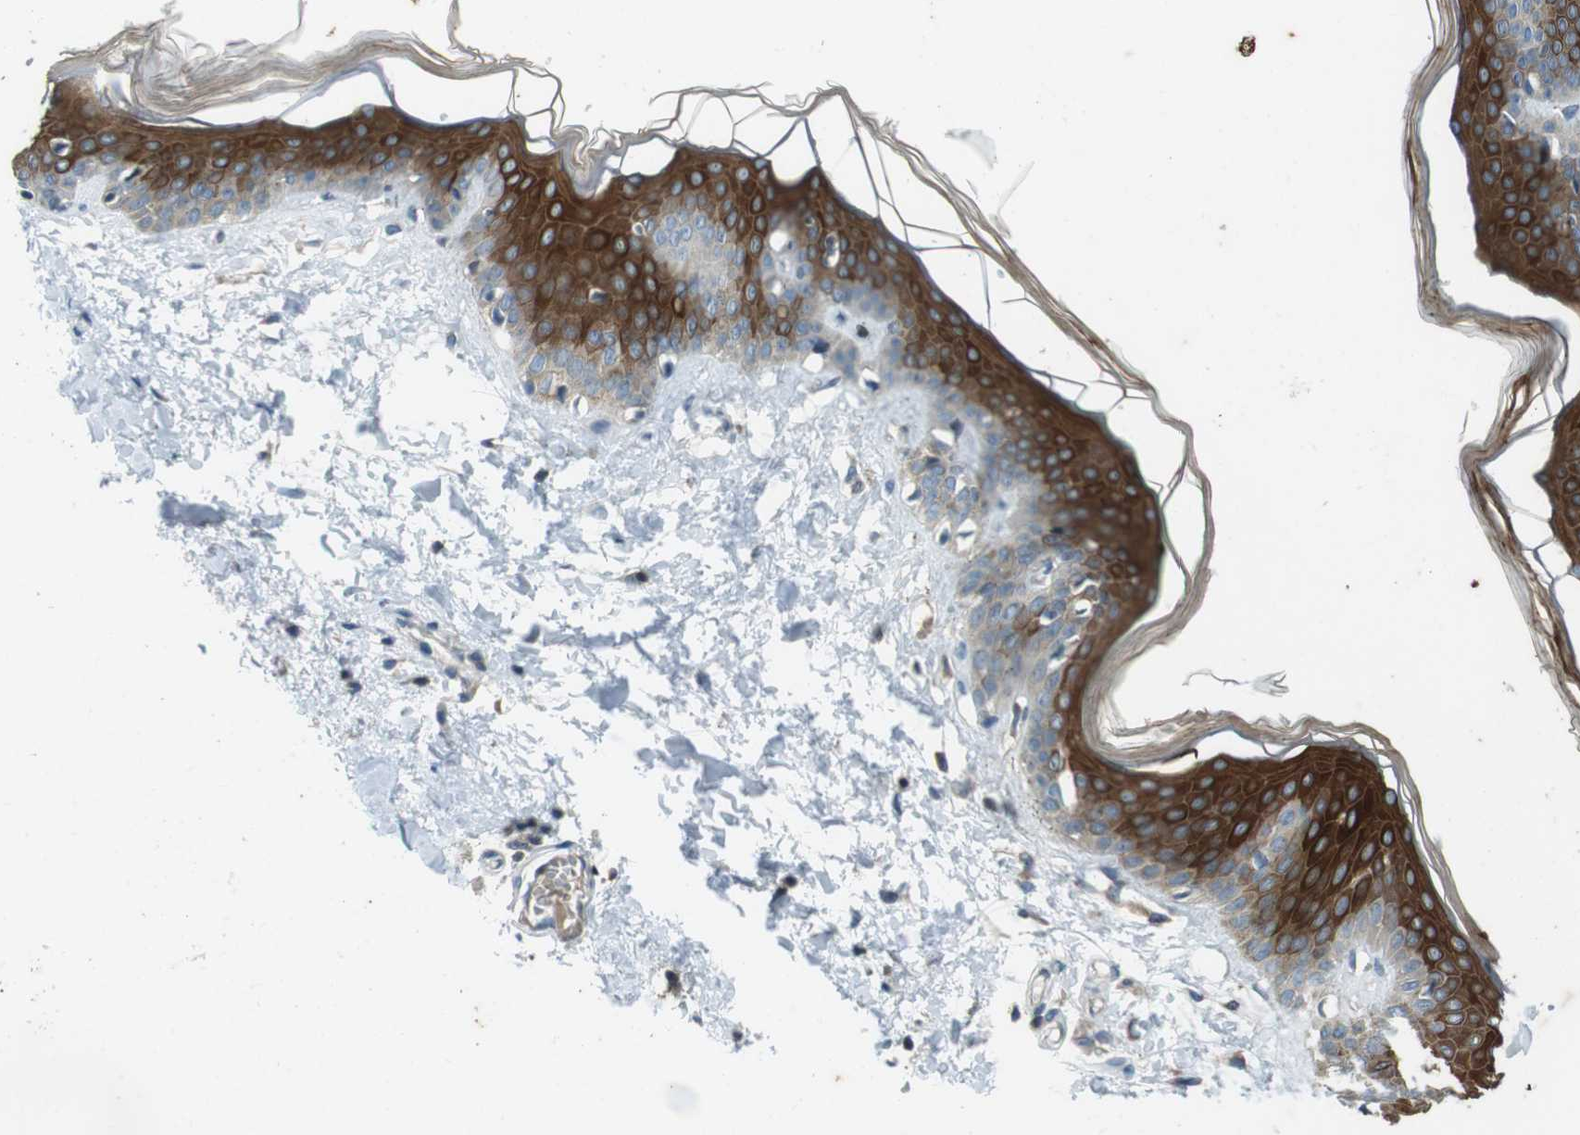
{"staining": {"intensity": "weak", "quantity": ">75%", "location": "cytoplasmic/membranous"}, "tissue": "skin", "cell_type": "Fibroblasts", "image_type": "normal", "snomed": [{"axis": "morphology", "description": "Normal tissue, NOS"}, {"axis": "topography", "description": "Skin"}], "caption": "An IHC image of unremarkable tissue is shown. Protein staining in brown labels weak cytoplasmic/membranous positivity in skin within fibroblasts.", "gene": "ZYX", "patient": {"sex": "female", "age": 17}}